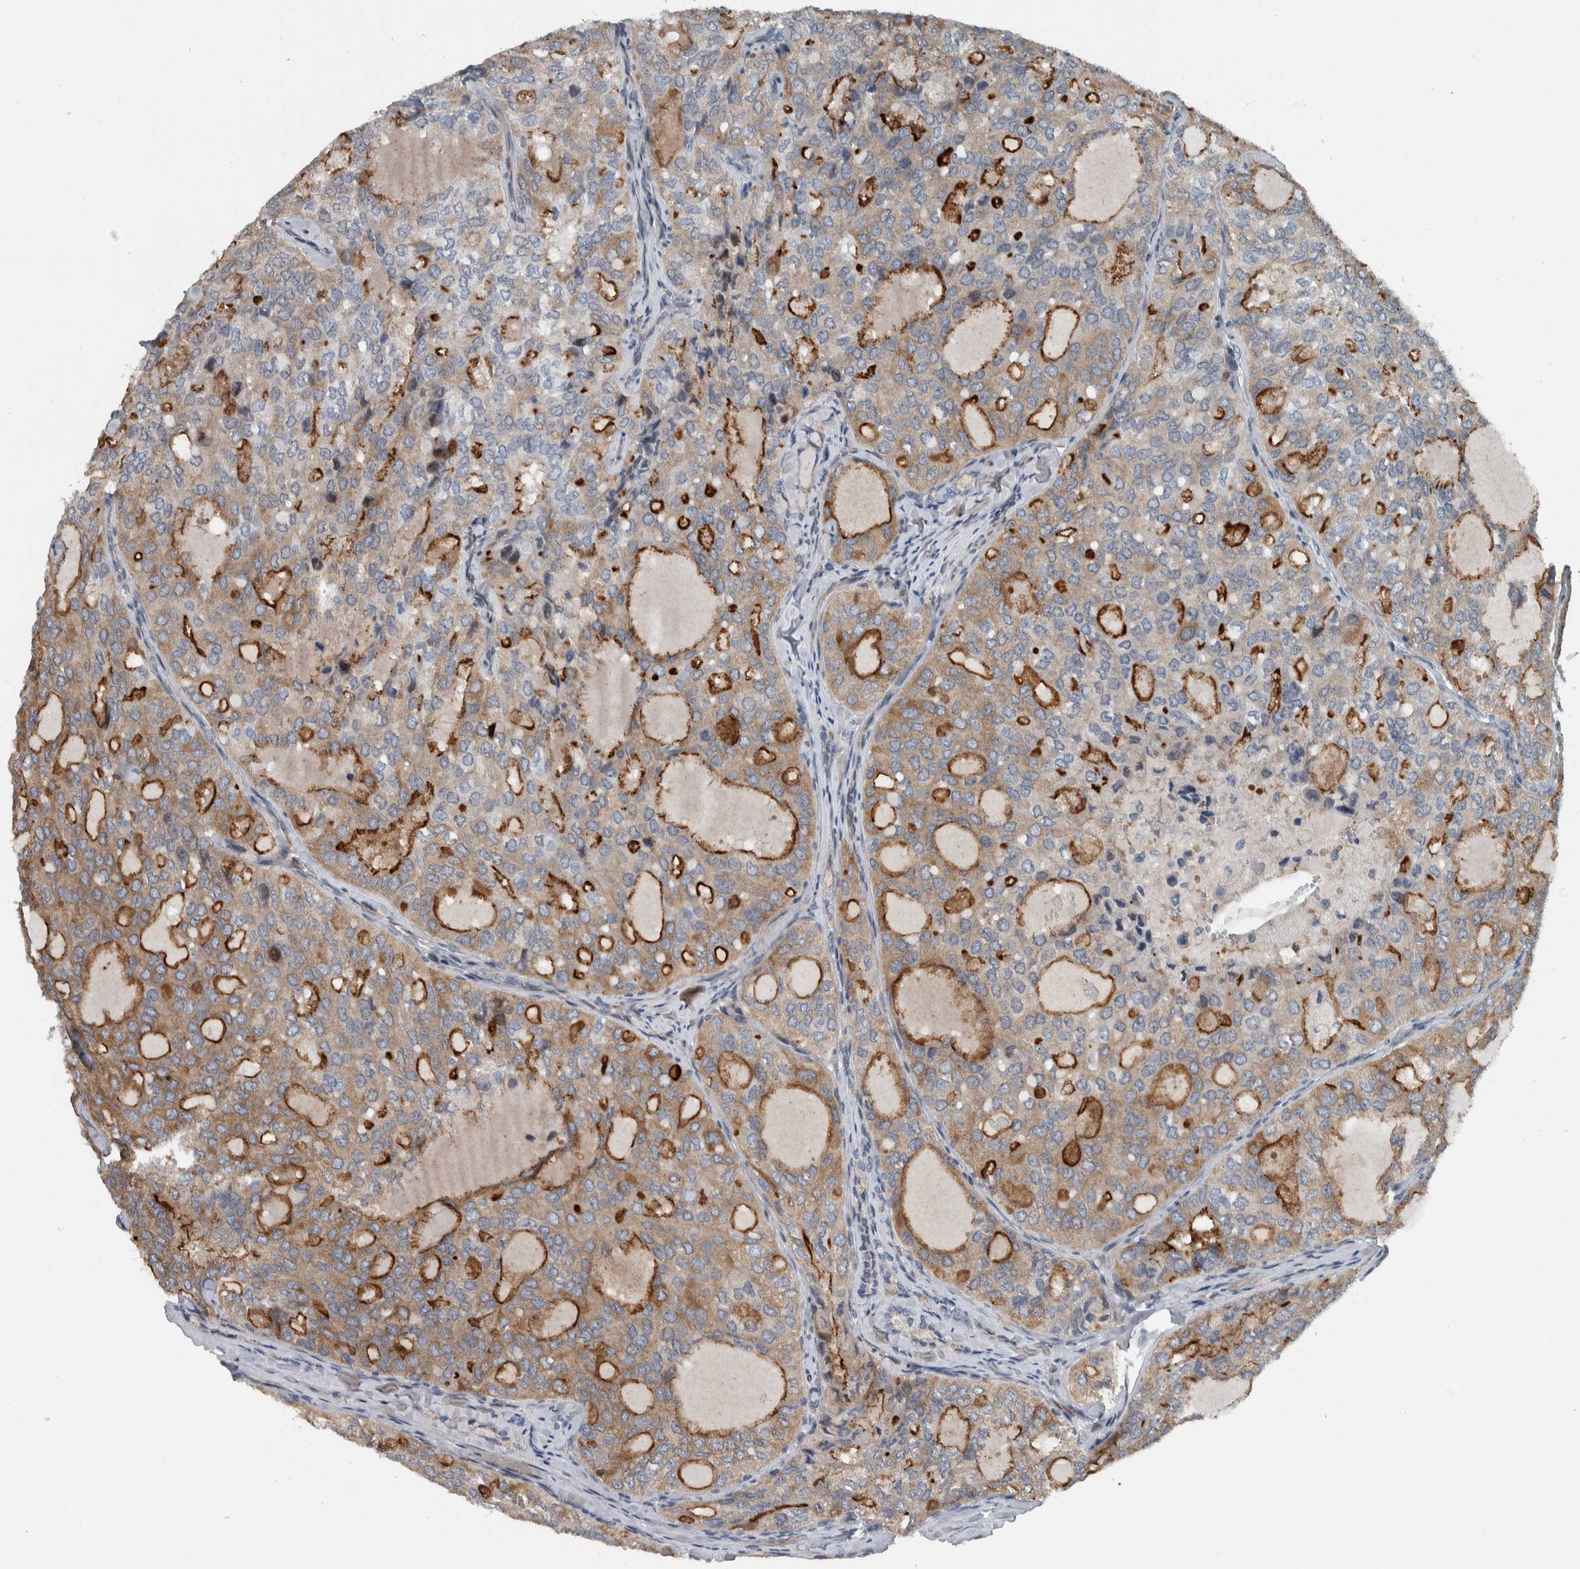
{"staining": {"intensity": "moderate", "quantity": ">75%", "location": "cytoplasmic/membranous"}, "tissue": "thyroid cancer", "cell_type": "Tumor cells", "image_type": "cancer", "snomed": [{"axis": "morphology", "description": "Follicular adenoma carcinoma, NOS"}, {"axis": "topography", "description": "Thyroid gland"}], "caption": "Thyroid cancer stained with a protein marker shows moderate staining in tumor cells.", "gene": "BAIAP2L1", "patient": {"sex": "male", "age": 75}}